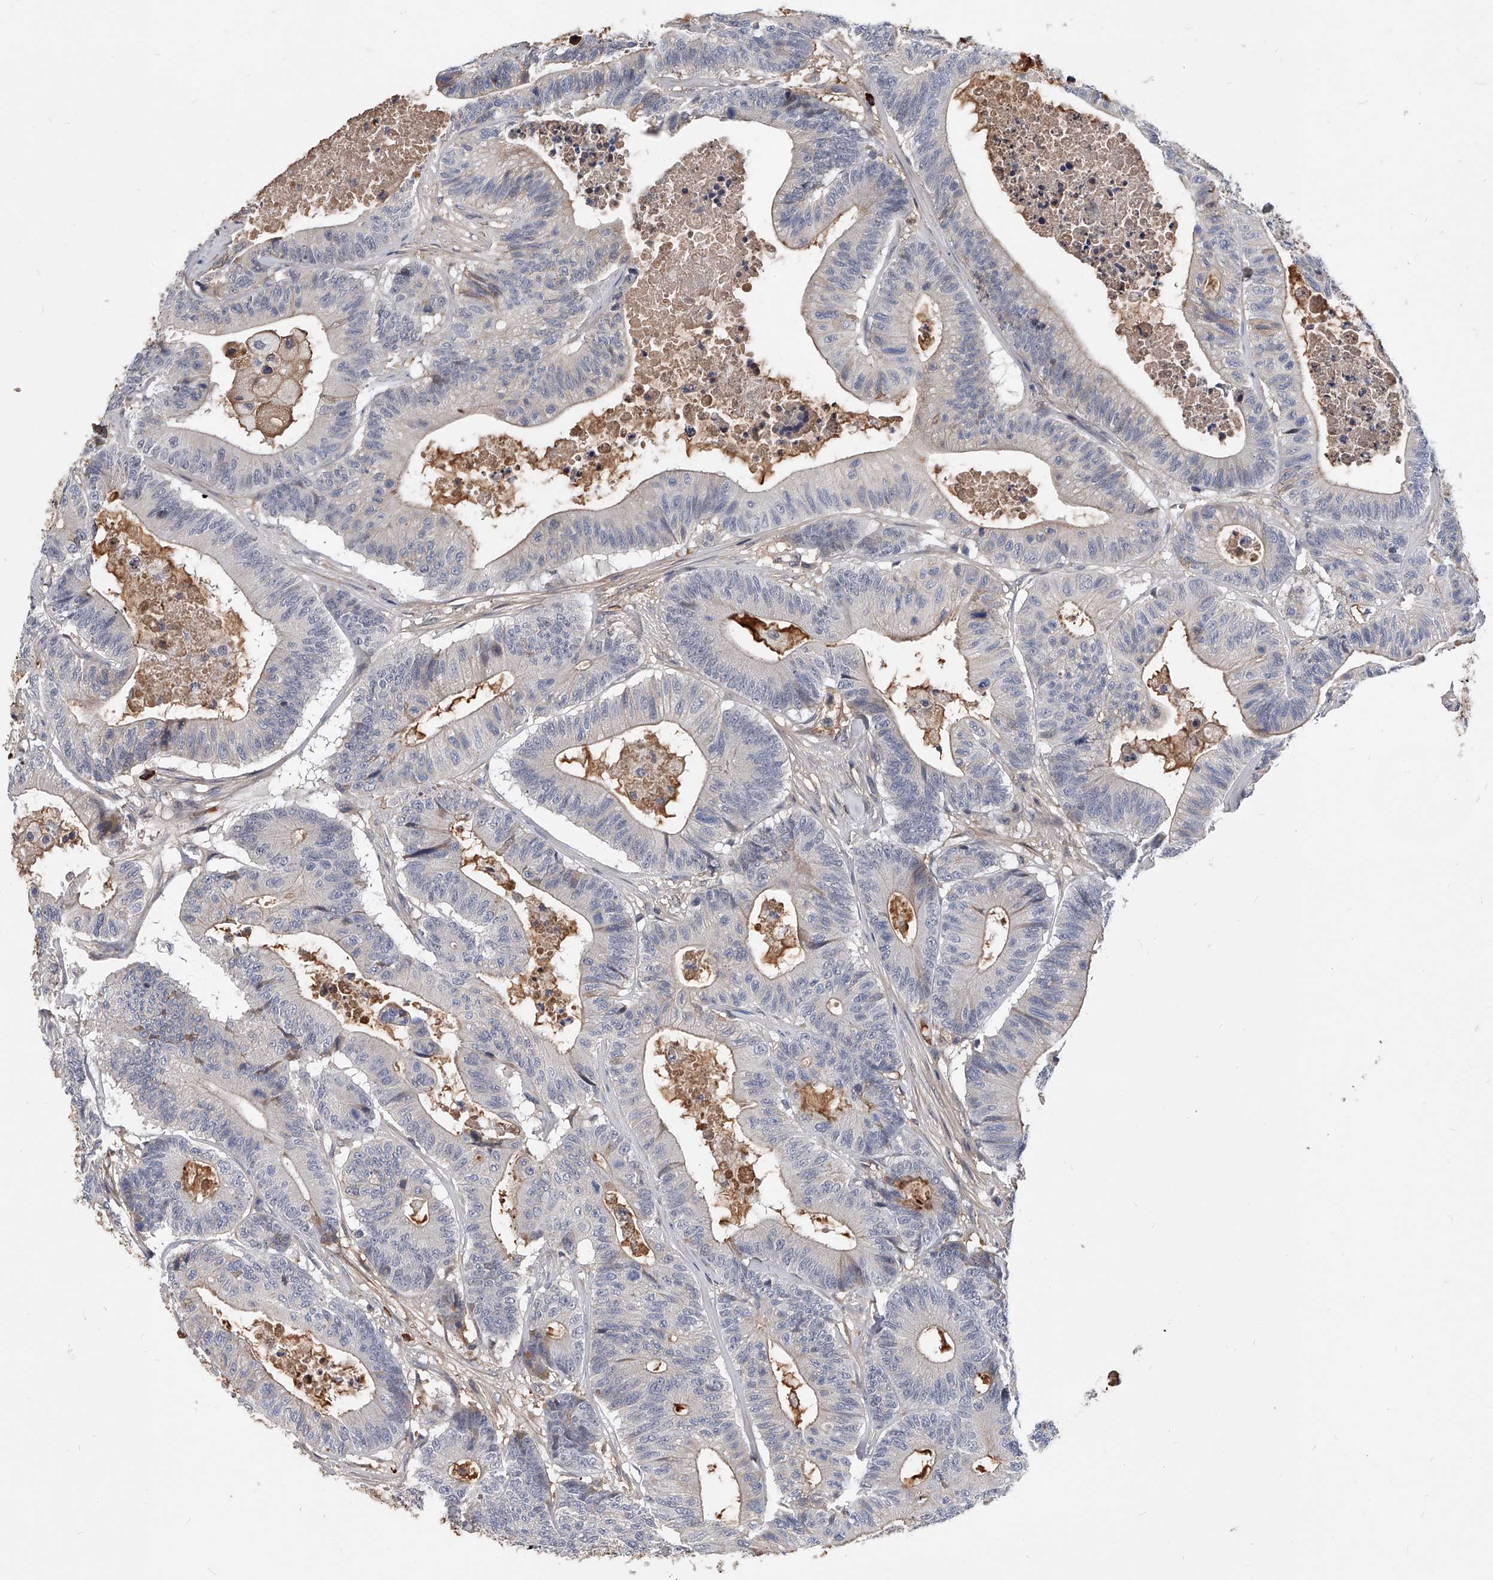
{"staining": {"intensity": "weak", "quantity": "<25%", "location": "cytoplasmic/membranous"}, "tissue": "colorectal cancer", "cell_type": "Tumor cells", "image_type": "cancer", "snomed": [{"axis": "morphology", "description": "Adenocarcinoma, NOS"}, {"axis": "topography", "description": "Colon"}], "caption": "Image shows no significant protein staining in tumor cells of colorectal cancer (adenocarcinoma).", "gene": "ZNF25", "patient": {"sex": "female", "age": 84}}